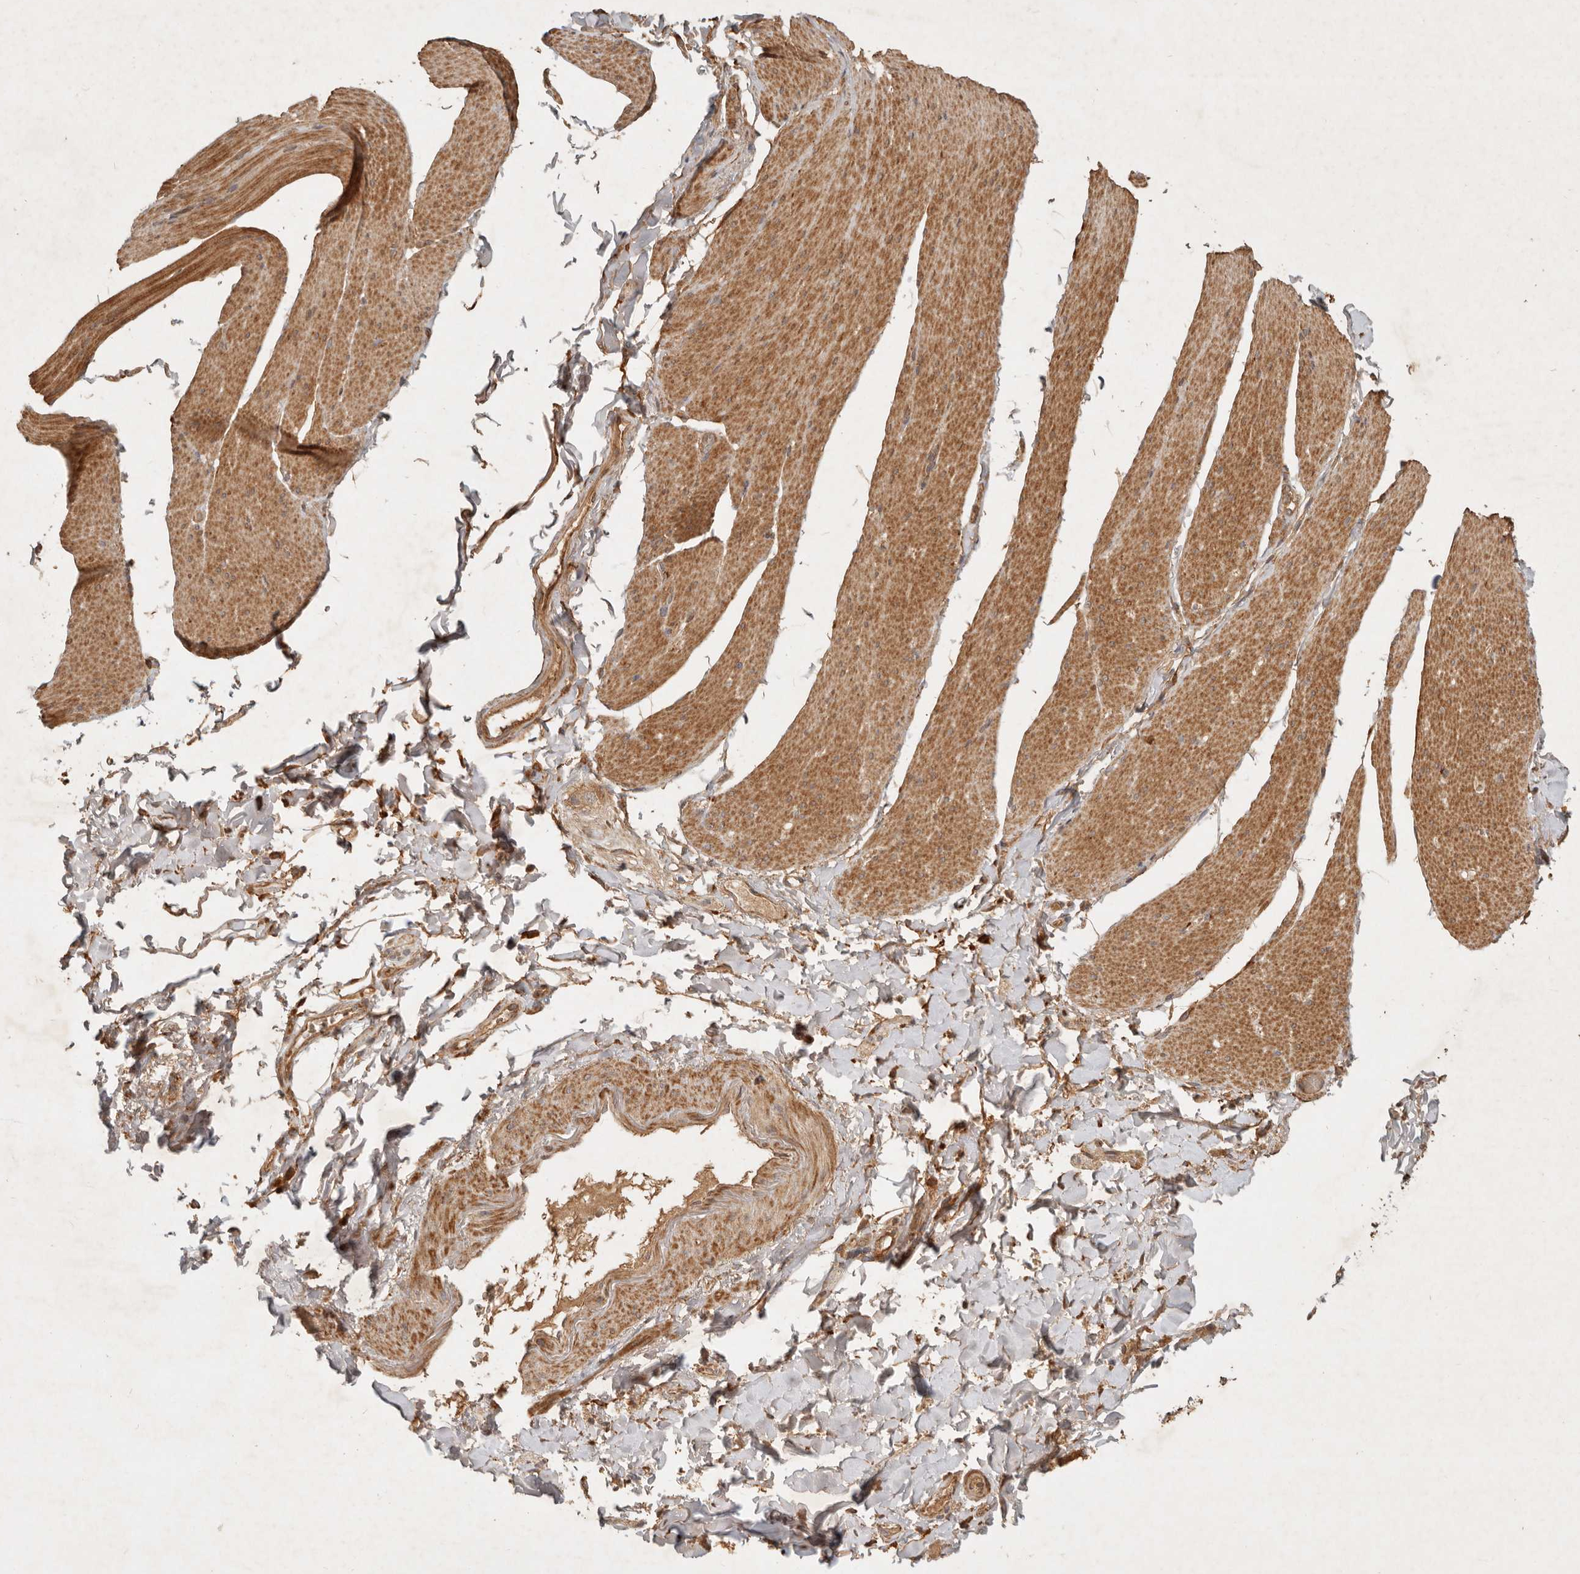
{"staining": {"intensity": "moderate", "quantity": ">75%", "location": "cytoplasmic/membranous"}, "tissue": "smooth muscle", "cell_type": "Smooth muscle cells", "image_type": "normal", "snomed": [{"axis": "morphology", "description": "Normal tissue, NOS"}, {"axis": "topography", "description": "Smooth muscle"}, {"axis": "topography", "description": "Small intestine"}], "caption": "This photomicrograph reveals immunohistochemistry staining of unremarkable human smooth muscle, with medium moderate cytoplasmic/membranous expression in about >75% of smooth muscle cells.", "gene": "CLEC4C", "patient": {"sex": "female", "age": 84}}